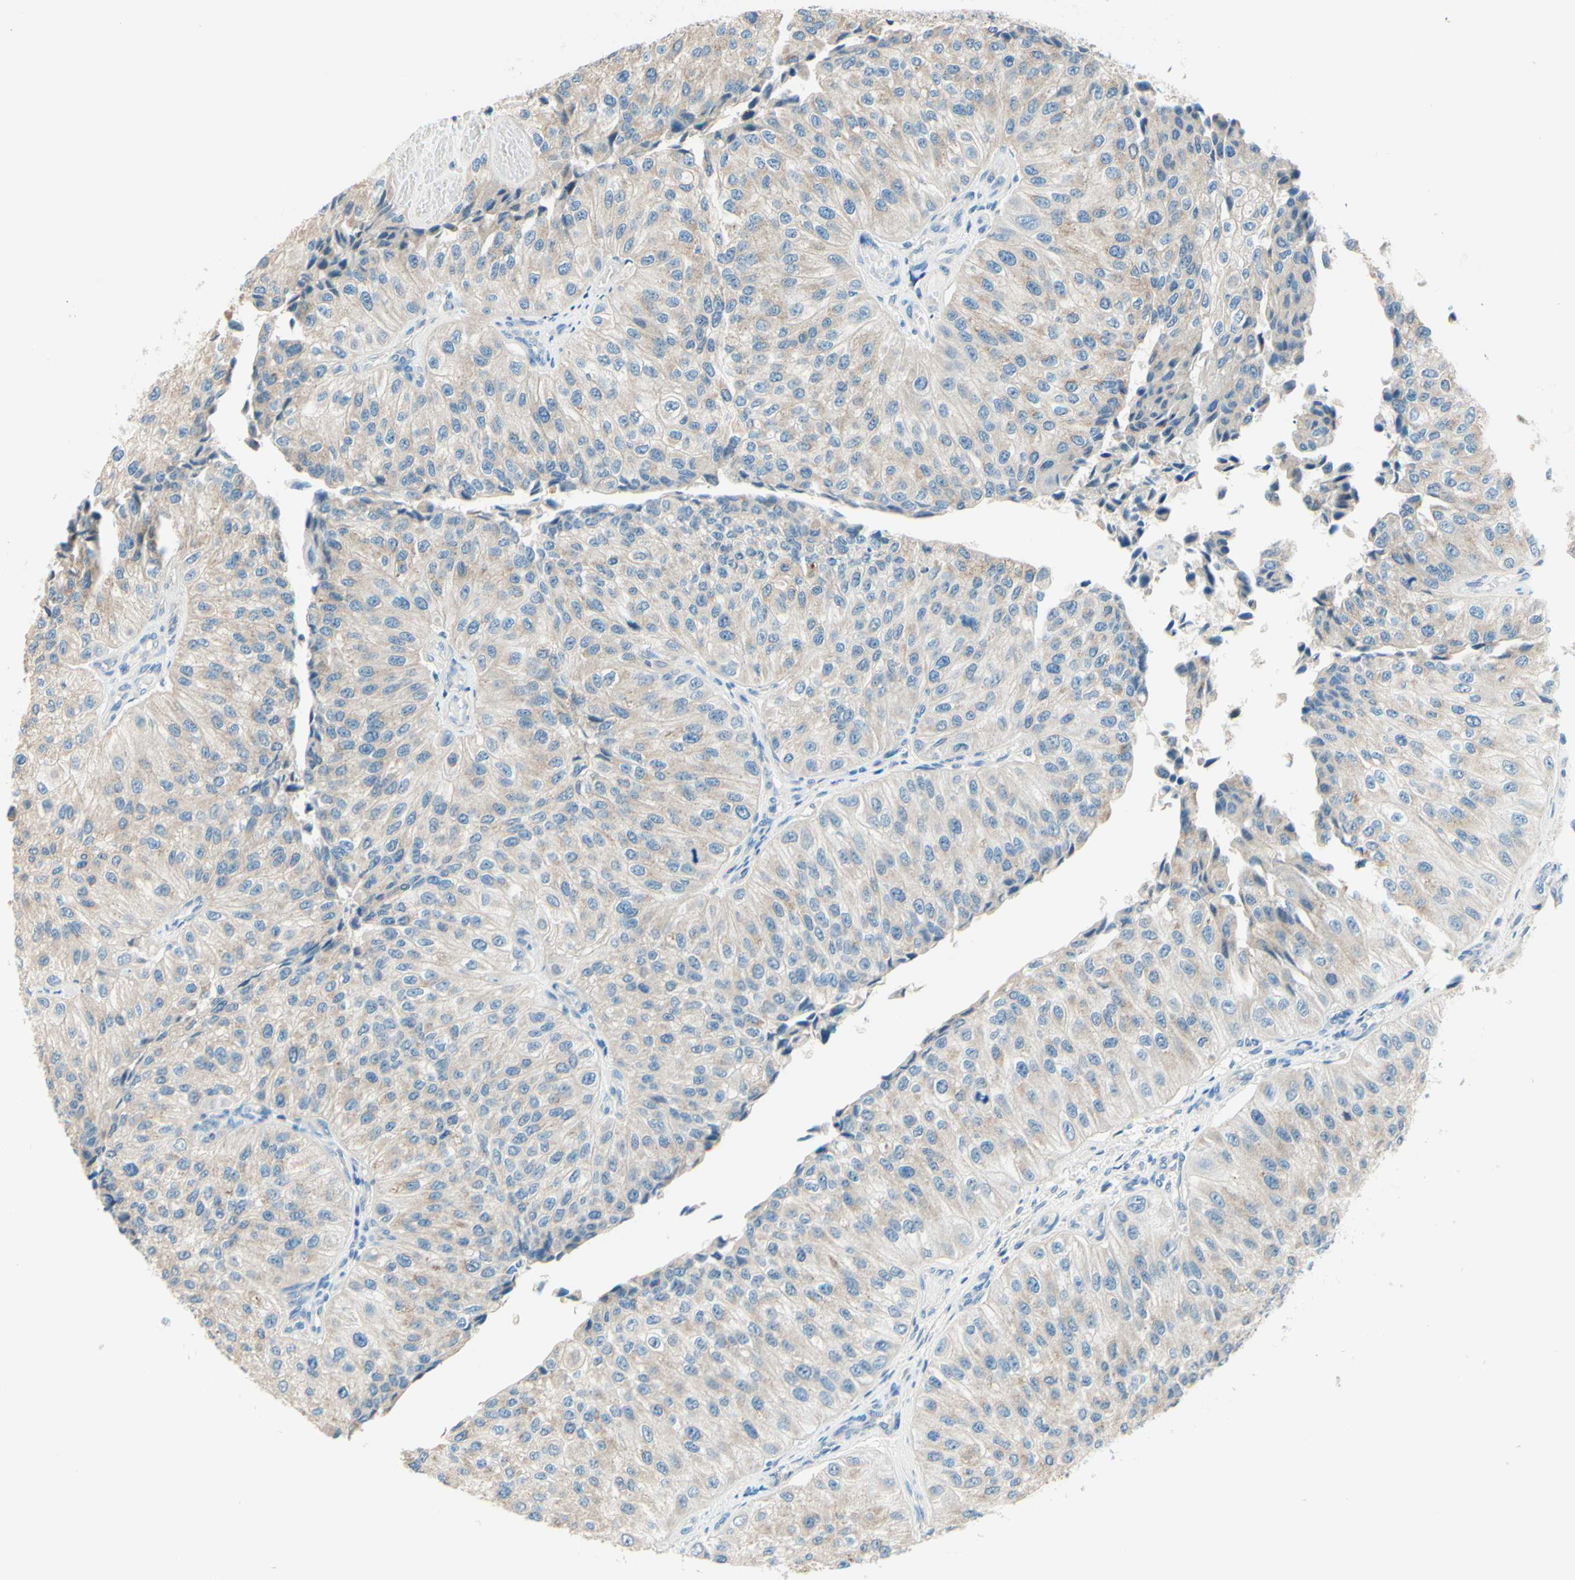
{"staining": {"intensity": "weak", "quantity": "25%-75%", "location": "cytoplasmic/membranous"}, "tissue": "urothelial cancer", "cell_type": "Tumor cells", "image_type": "cancer", "snomed": [{"axis": "morphology", "description": "Urothelial carcinoma, High grade"}, {"axis": "topography", "description": "Kidney"}, {"axis": "topography", "description": "Urinary bladder"}], "caption": "A micrograph of urothelial cancer stained for a protein reveals weak cytoplasmic/membranous brown staining in tumor cells.", "gene": "PASD1", "patient": {"sex": "male", "age": 77}}